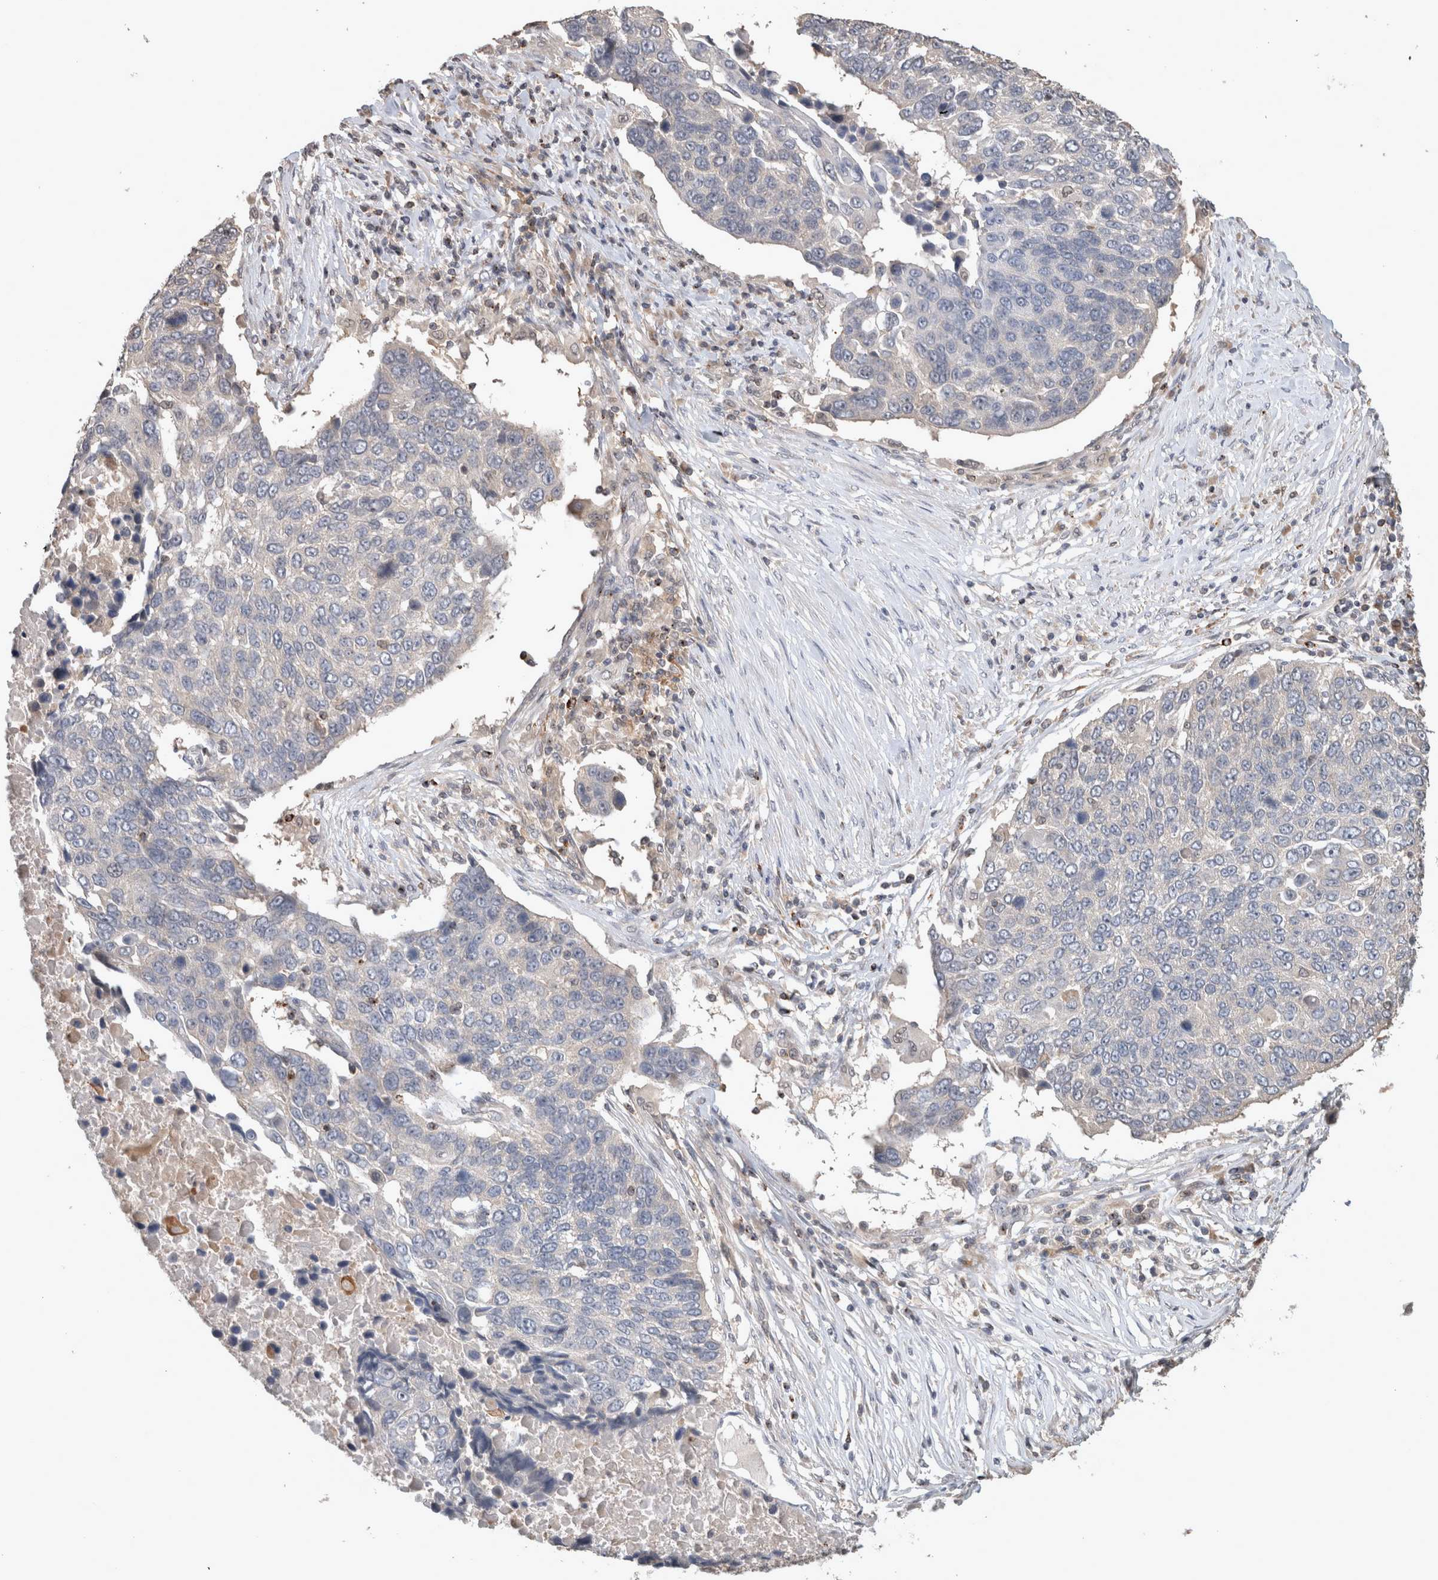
{"staining": {"intensity": "negative", "quantity": "none", "location": "none"}, "tissue": "lung cancer", "cell_type": "Tumor cells", "image_type": "cancer", "snomed": [{"axis": "morphology", "description": "Squamous cell carcinoma, NOS"}, {"axis": "topography", "description": "Lung"}], "caption": "A histopathology image of lung cancer stained for a protein shows no brown staining in tumor cells.", "gene": "SERAC1", "patient": {"sex": "male", "age": 66}}